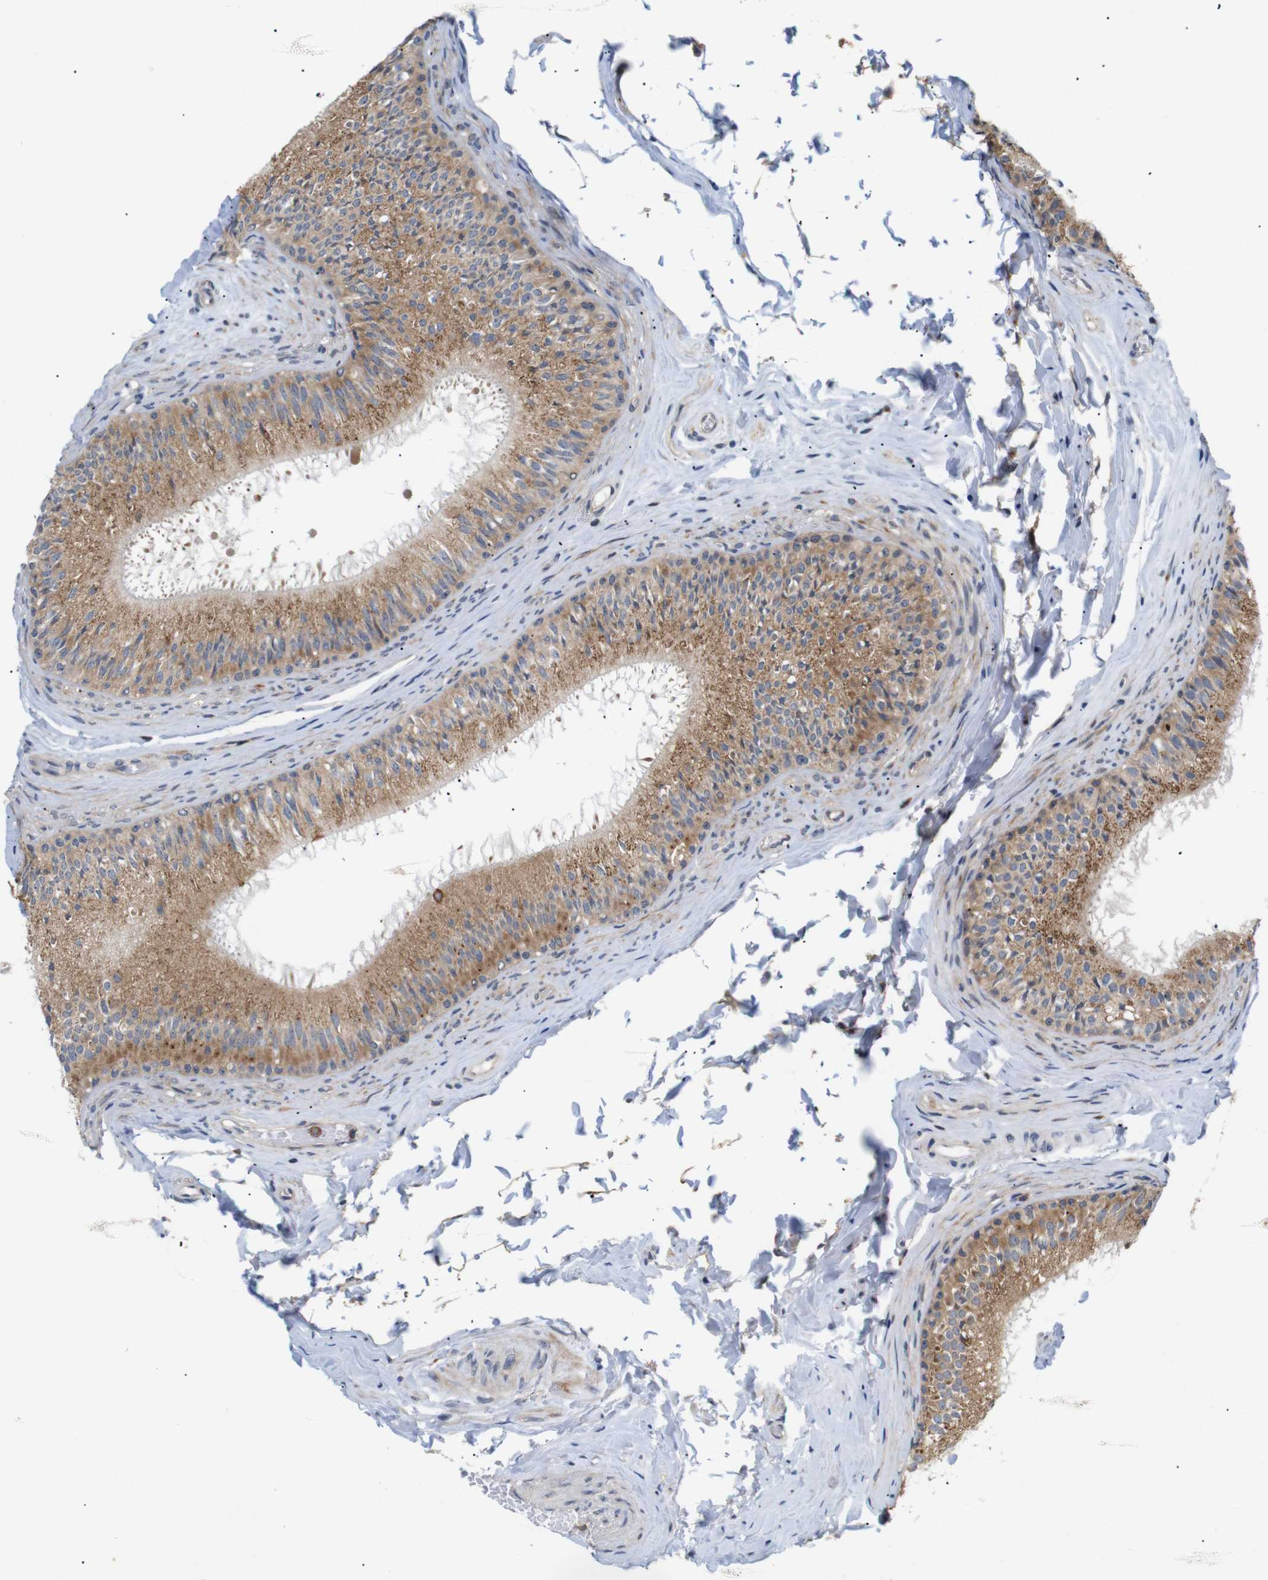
{"staining": {"intensity": "moderate", "quantity": ">75%", "location": "cytoplasmic/membranous"}, "tissue": "epididymis", "cell_type": "Glandular cells", "image_type": "normal", "snomed": [{"axis": "morphology", "description": "Normal tissue, NOS"}, {"axis": "topography", "description": "Testis"}, {"axis": "topography", "description": "Epididymis"}], "caption": "Epididymis stained for a protein shows moderate cytoplasmic/membranous positivity in glandular cells. Using DAB (brown) and hematoxylin (blue) stains, captured at high magnification using brightfield microscopy.", "gene": "BRWD3", "patient": {"sex": "male", "age": 36}}